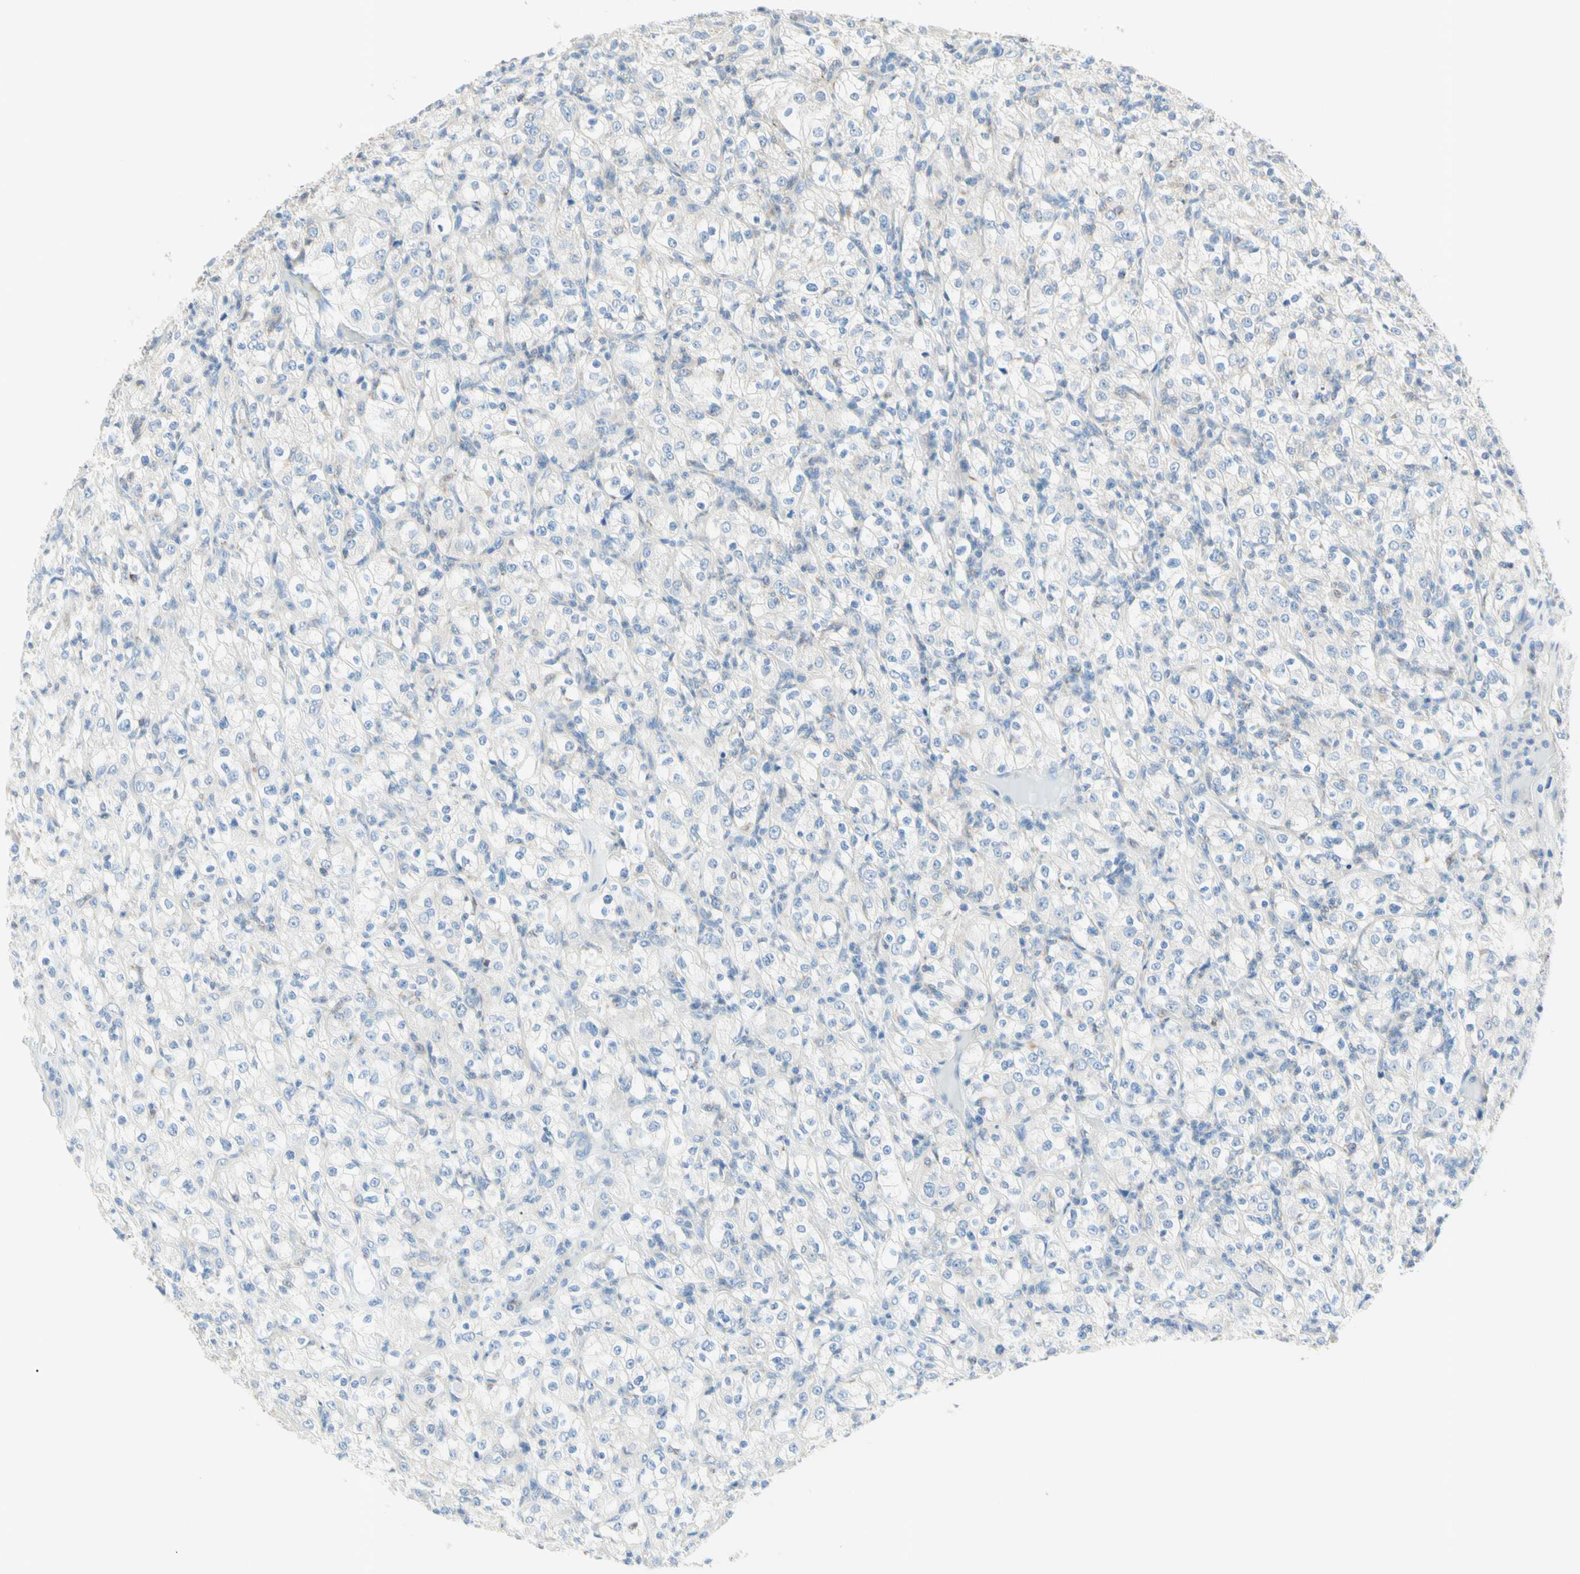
{"staining": {"intensity": "negative", "quantity": "none", "location": "none"}, "tissue": "renal cancer", "cell_type": "Tumor cells", "image_type": "cancer", "snomed": [{"axis": "morphology", "description": "Normal tissue, NOS"}, {"axis": "morphology", "description": "Adenocarcinoma, NOS"}, {"axis": "topography", "description": "Kidney"}], "caption": "This photomicrograph is of renal cancer (adenocarcinoma) stained with IHC to label a protein in brown with the nuclei are counter-stained blue. There is no positivity in tumor cells. The staining was performed using DAB to visualize the protein expression in brown, while the nuclei were stained in blue with hematoxylin (Magnification: 20x).", "gene": "MFF", "patient": {"sex": "female", "age": 72}}